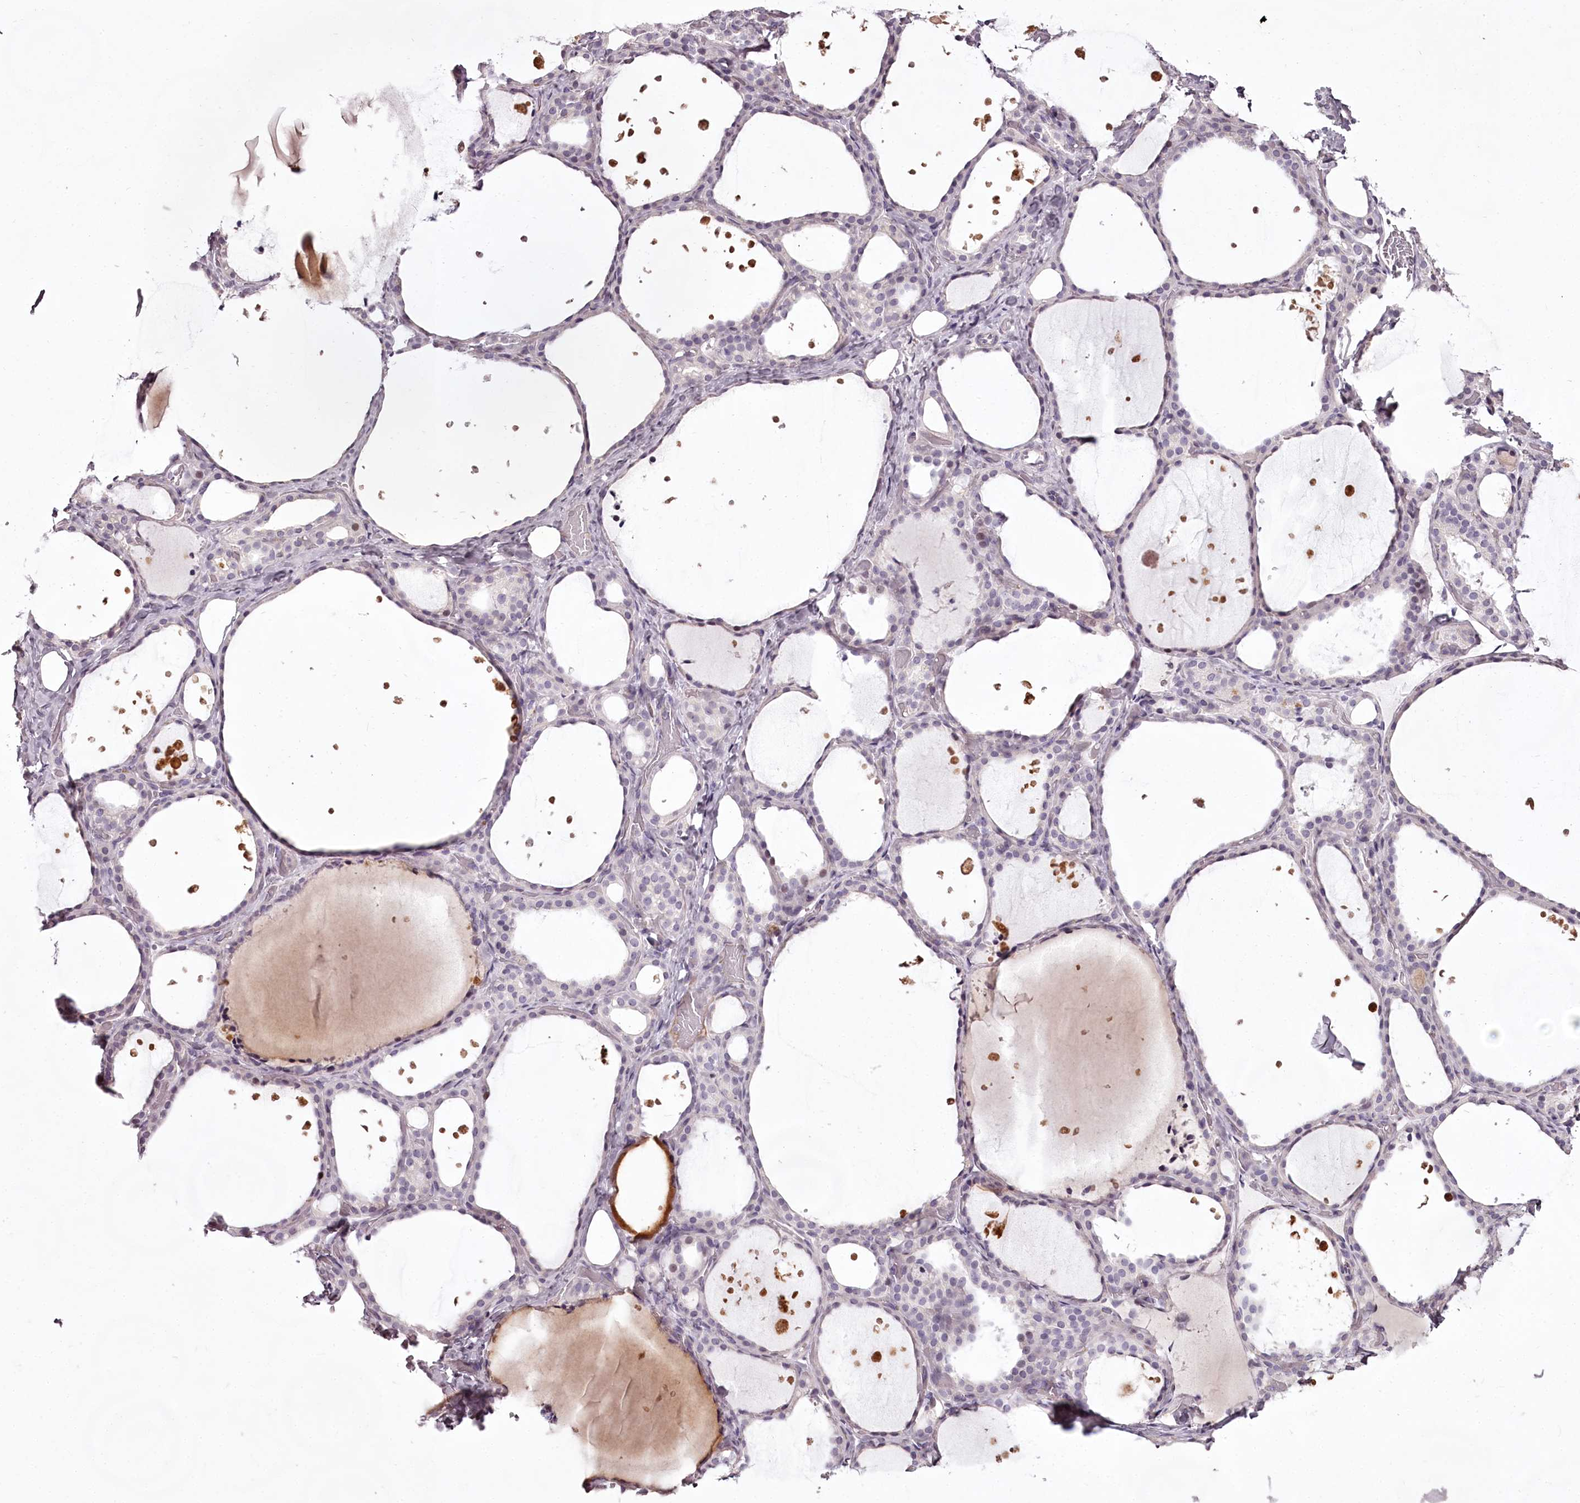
{"staining": {"intensity": "weak", "quantity": "<25%", "location": "nuclear"}, "tissue": "thyroid gland", "cell_type": "Glandular cells", "image_type": "normal", "snomed": [{"axis": "morphology", "description": "Normal tissue, NOS"}, {"axis": "topography", "description": "Thyroid gland"}], "caption": "High power microscopy image of an immunohistochemistry micrograph of unremarkable thyroid gland, revealing no significant positivity in glandular cells.", "gene": "C1orf56", "patient": {"sex": "female", "age": 44}}